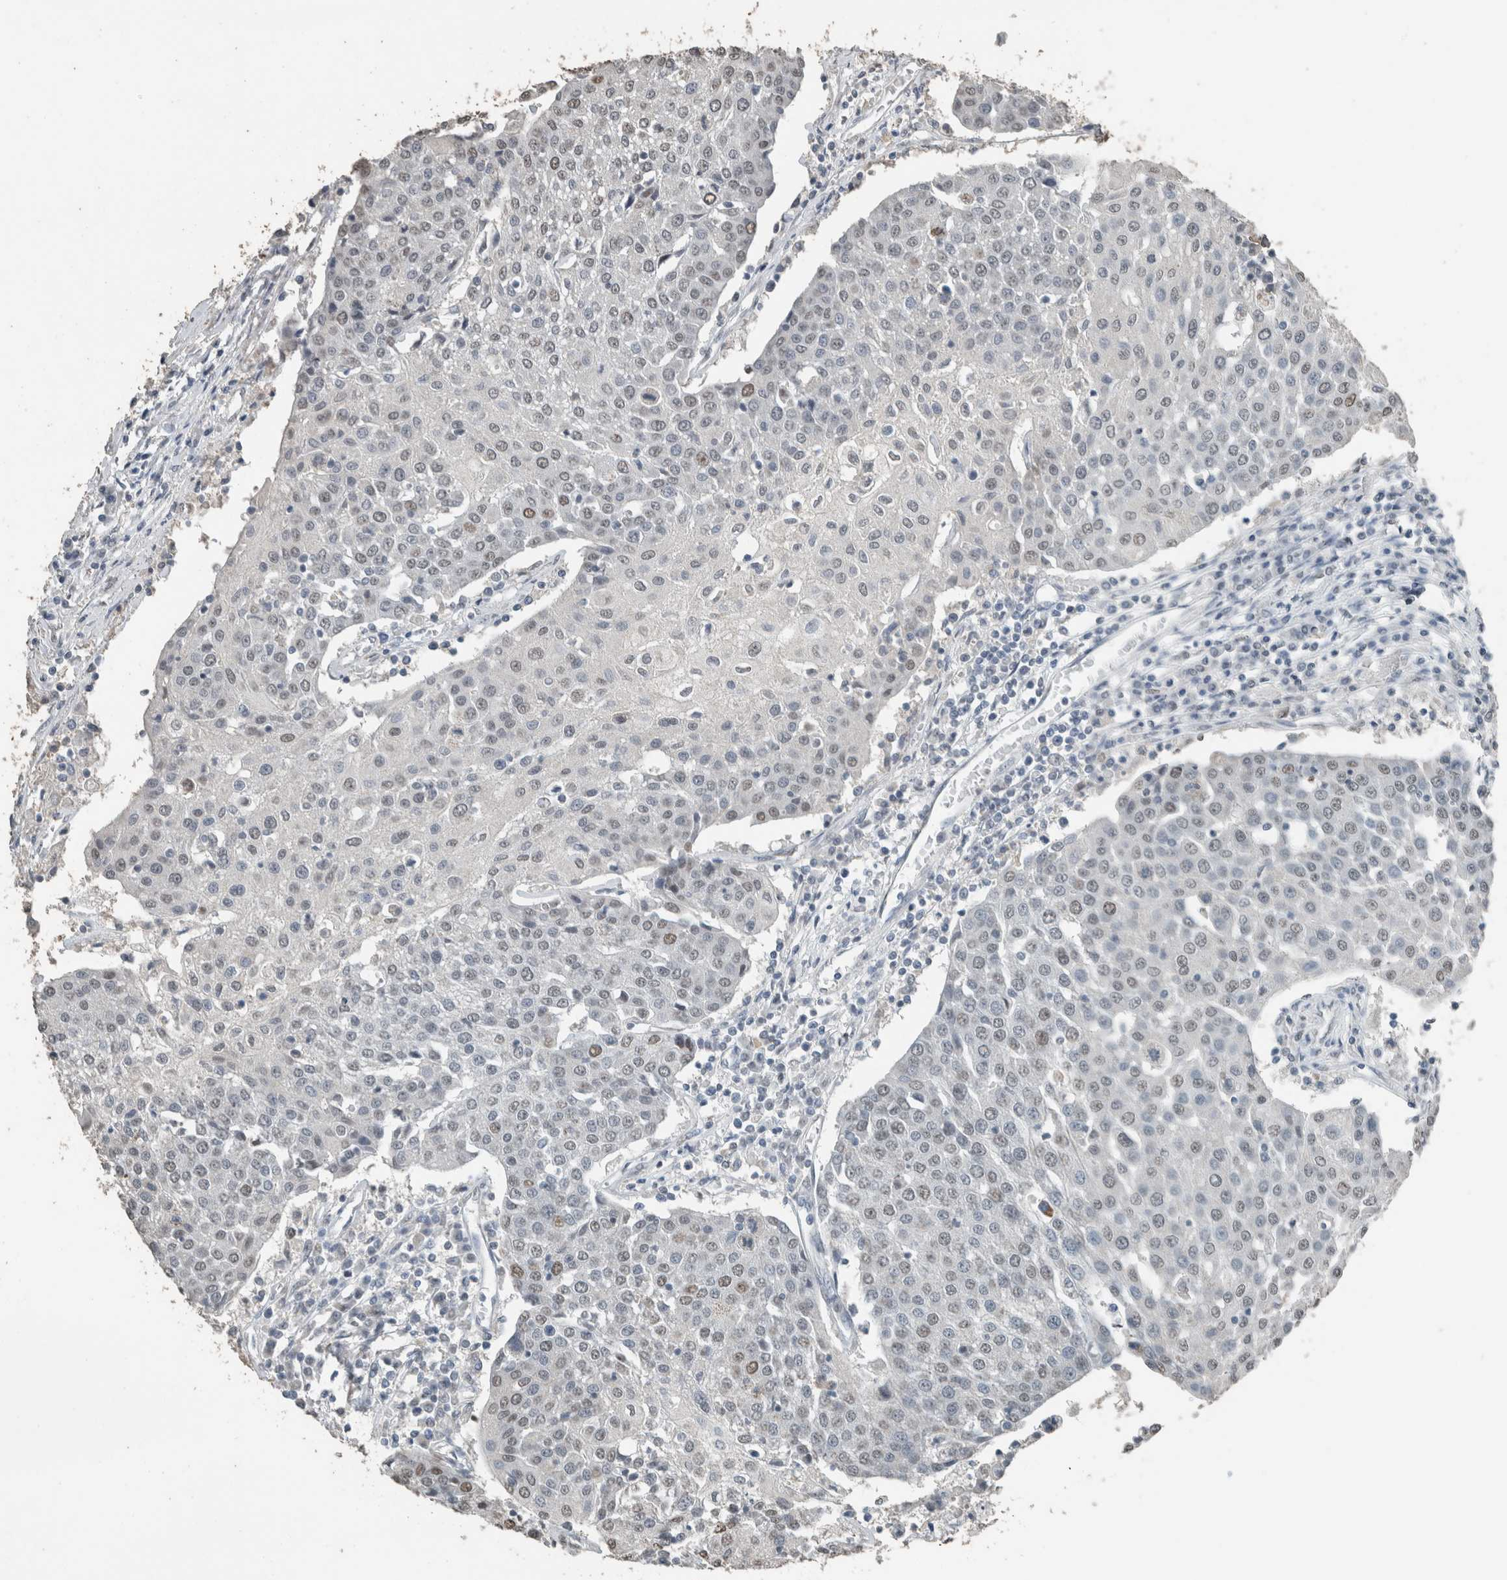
{"staining": {"intensity": "weak", "quantity": "25%-75%", "location": "nuclear"}, "tissue": "urothelial cancer", "cell_type": "Tumor cells", "image_type": "cancer", "snomed": [{"axis": "morphology", "description": "Urothelial carcinoma, High grade"}, {"axis": "topography", "description": "Urinary bladder"}], "caption": "An image of human urothelial cancer stained for a protein exhibits weak nuclear brown staining in tumor cells.", "gene": "ACVR2B", "patient": {"sex": "female", "age": 85}}